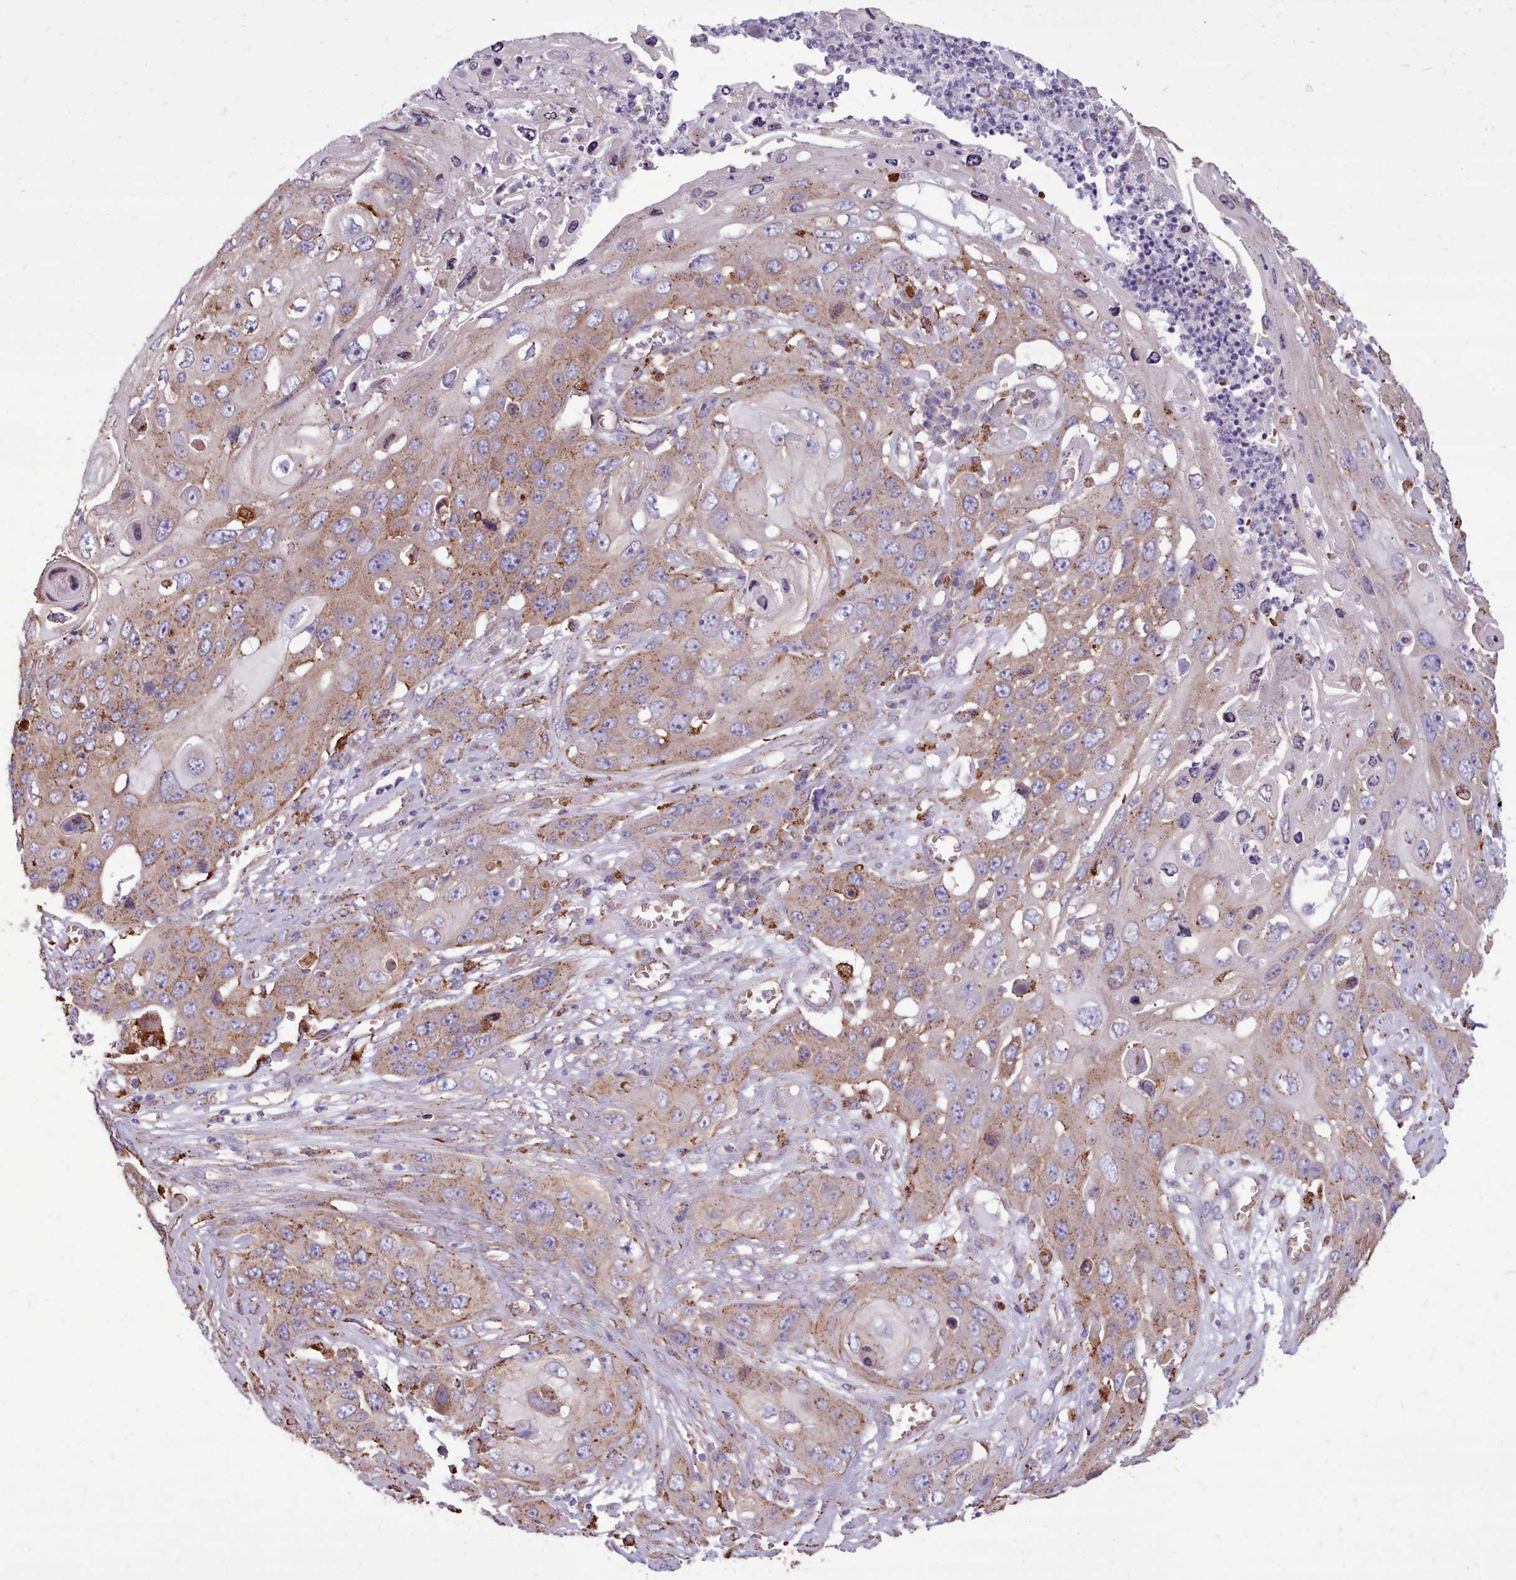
{"staining": {"intensity": "weak", "quantity": "25%-75%", "location": "cytoplasmic/membranous"}, "tissue": "skin cancer", "cell_type": "Tumor cells", "image_type": "cancer", "snomed": [{"axis": "morphology", "description": "Squamous cell carcinoma, NOS"}, {"axis": "topography", "description": "Skin"}], "caption": "Immunohistochemistry (IHC) micrograph of human squamous cell carcinoma (skin) stained for a protein (brown), which exhibits low levels of weak cytoplasmic/membranous staining in approximately 25%-75% of tumor cells.", "gene": "PACSIN3", "patient": {"sex": "male", "age": 55}}